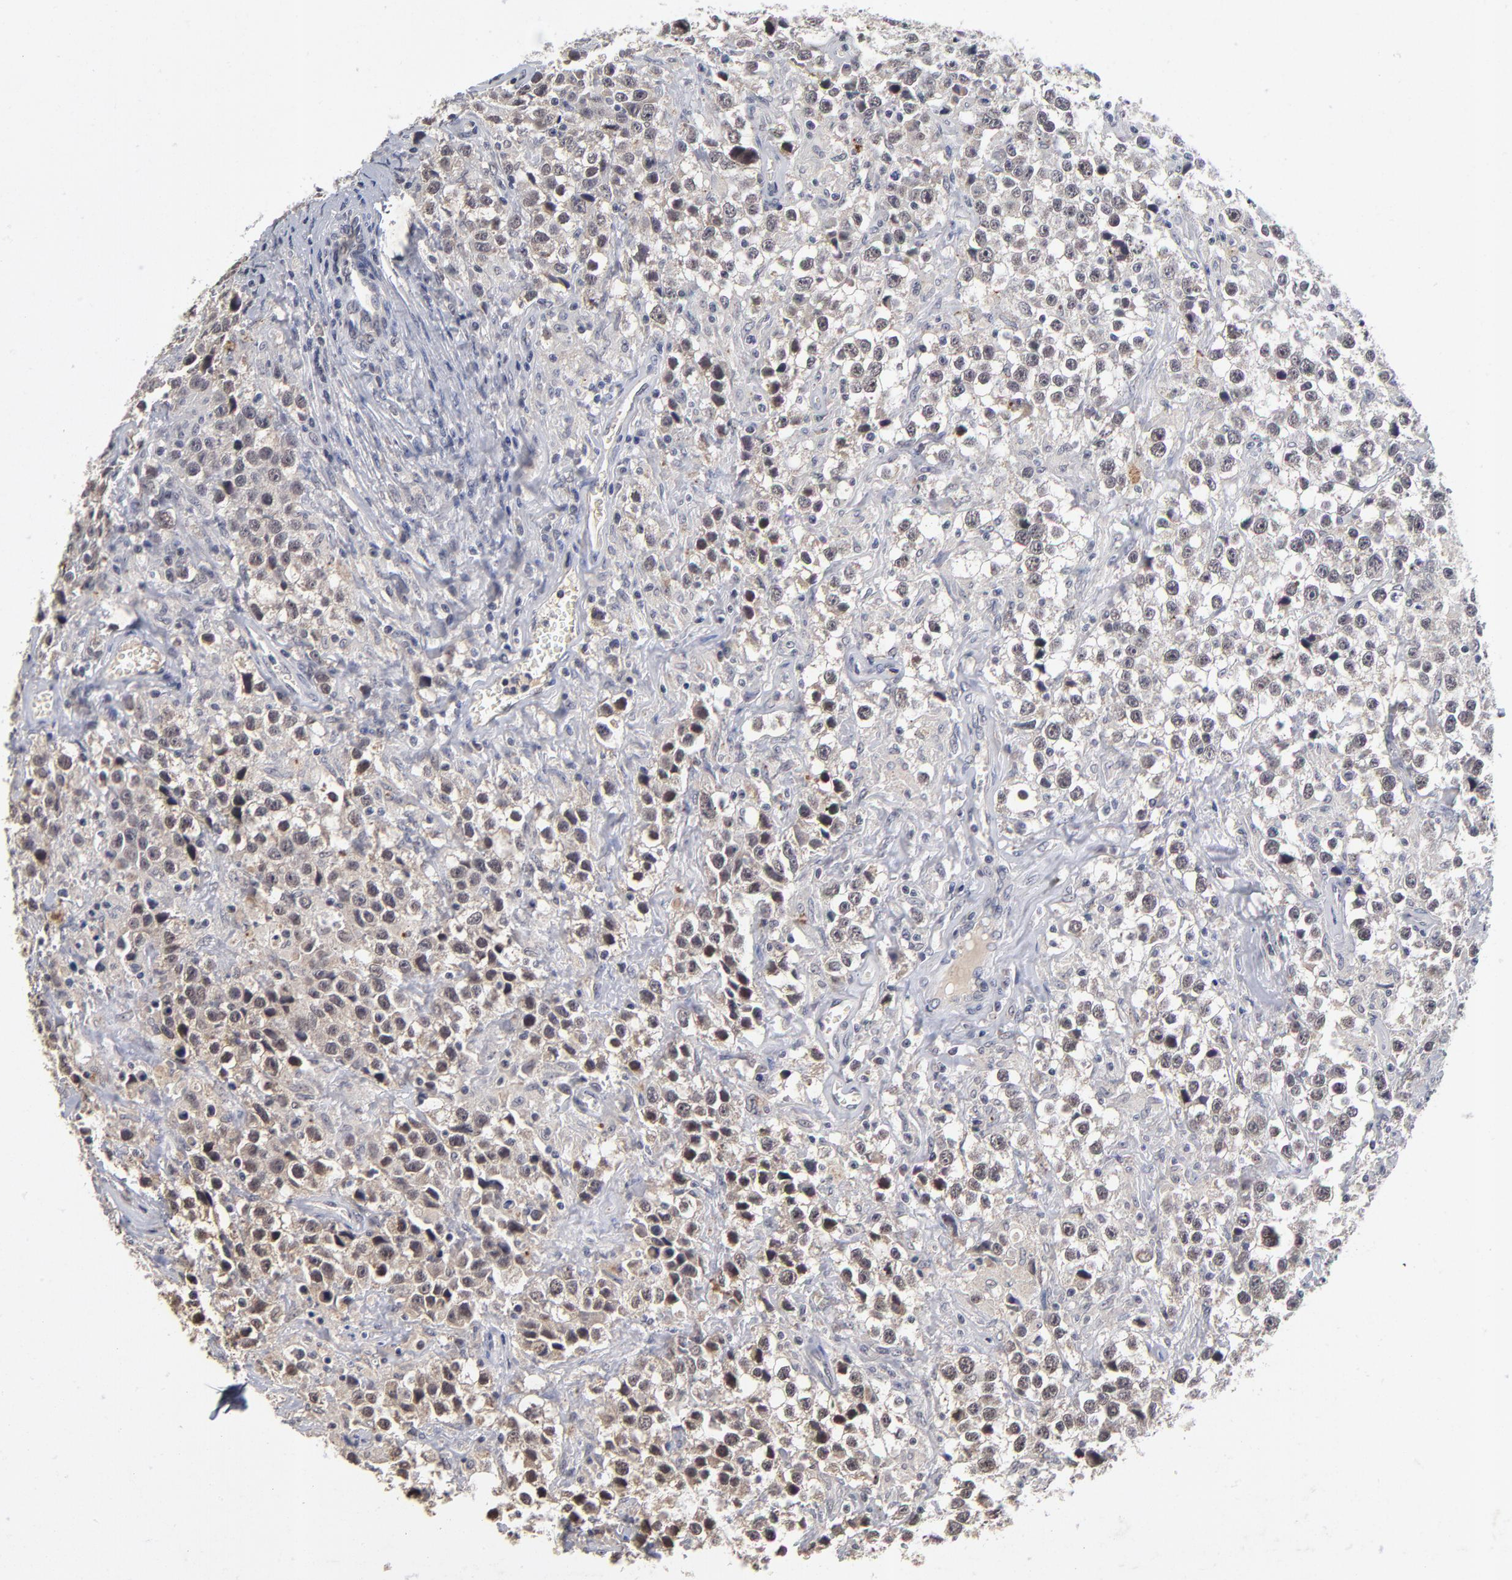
{"staining": {"intensity": "weak", "quantity": ">75%", "location": "nuclear"}, "tissue": "testis cancer", "cell_type": "Tumor cells", "image_type": "cancer", "snomed": [{"axis": "morphology", "description": "Seminoma, NOS"}, {"axis": "topography", "description": "Testis"}], "caption": "An immunohistochemistry histopathology image of tumor tissue is shown. Protein staining in brown shows weak nuclear positivity in testis cancer within tumor cells. (DAB IHC, brown staining for protein, blue staining for nuclei).", "gene": "WSB1", "patient": {"sex": "male", "age": 43}}